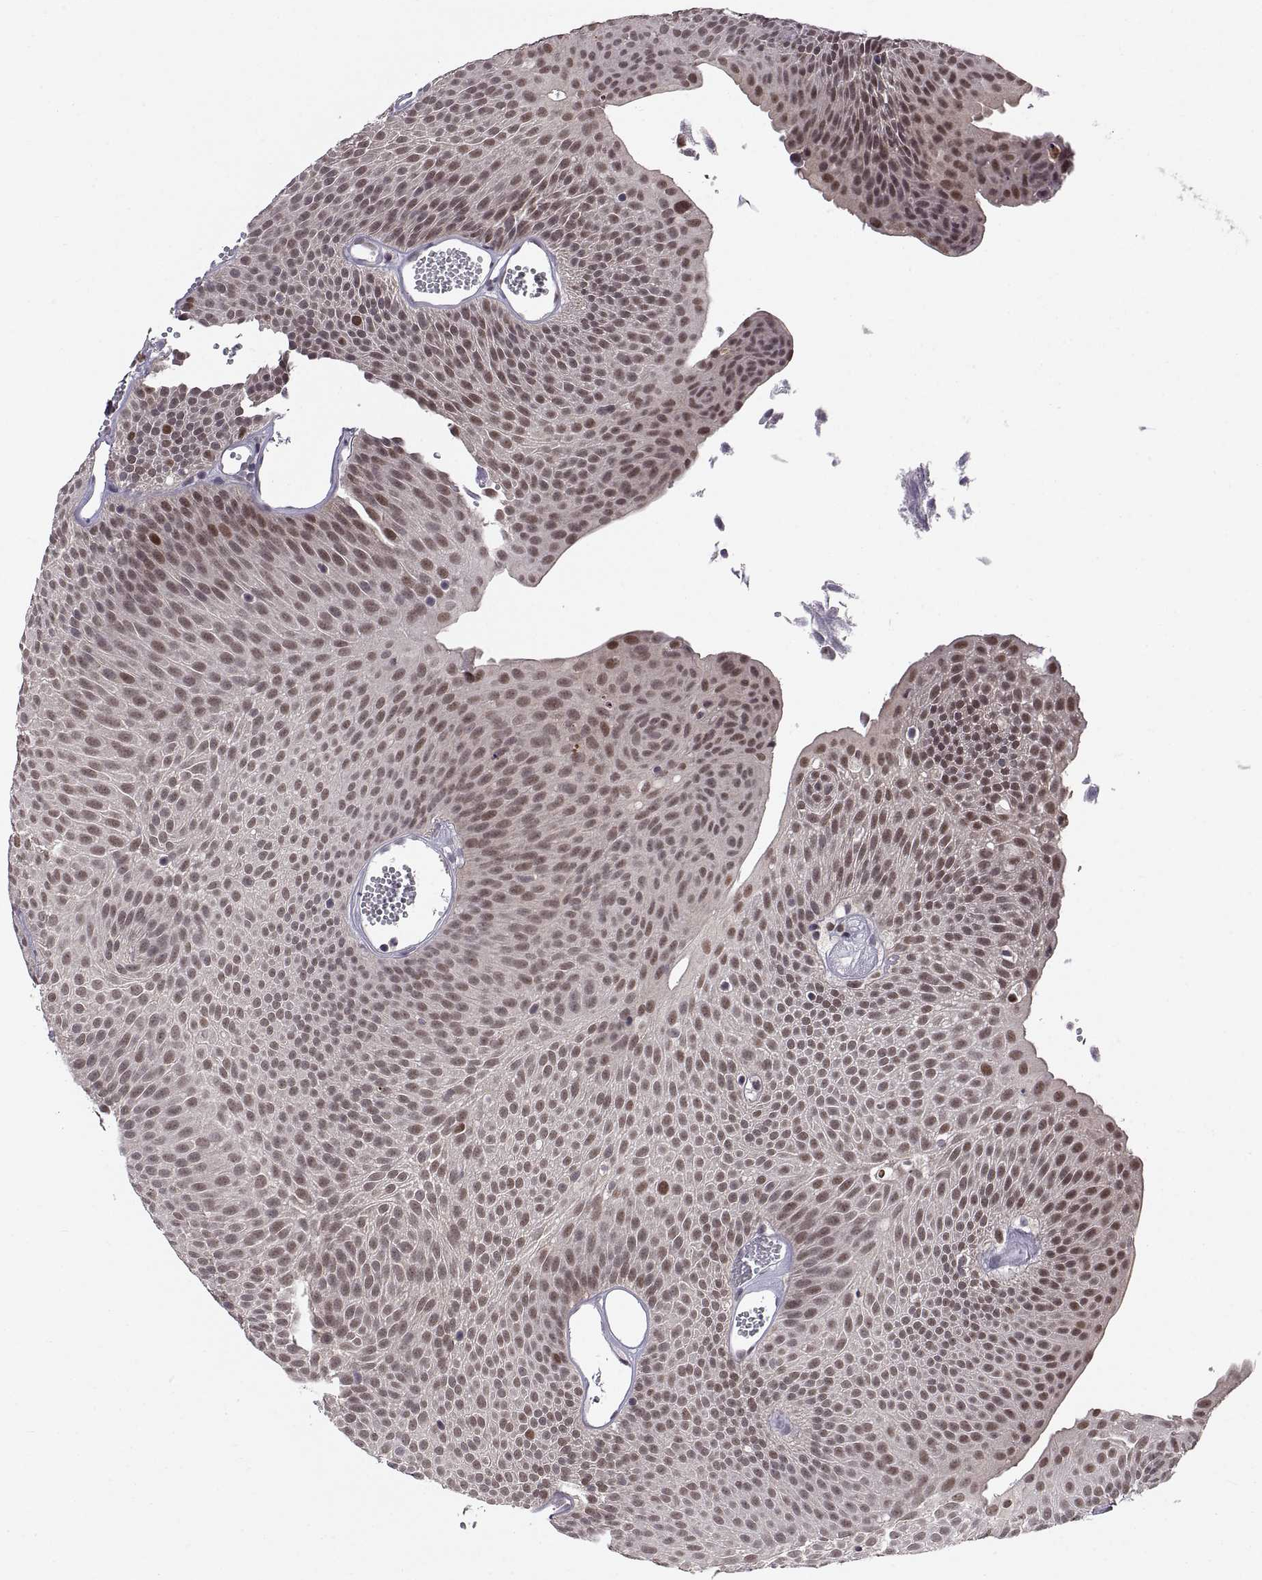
{"staining": {"intensity": "weak", "quantity": ">75%", "location": "nuclear"}, "tissue": "urothelial cancer", "cell_type": "Tumor cells", "image_type": "cancer", "snomed": [{"axis": "morphology", "description": "Urothelial carcinoma, Low grade"}, {"axis": "topography", "description": "Urinary bladder"}], "caption": "An immunohistochemistry histopathology image of neoplastic tissue is shown. Protein staining in brown shows weak nuclear positivity in urothelial cancer within tumor cells.", "gene": "CHFR", "patient": {"sex": "male", "age": 52}}